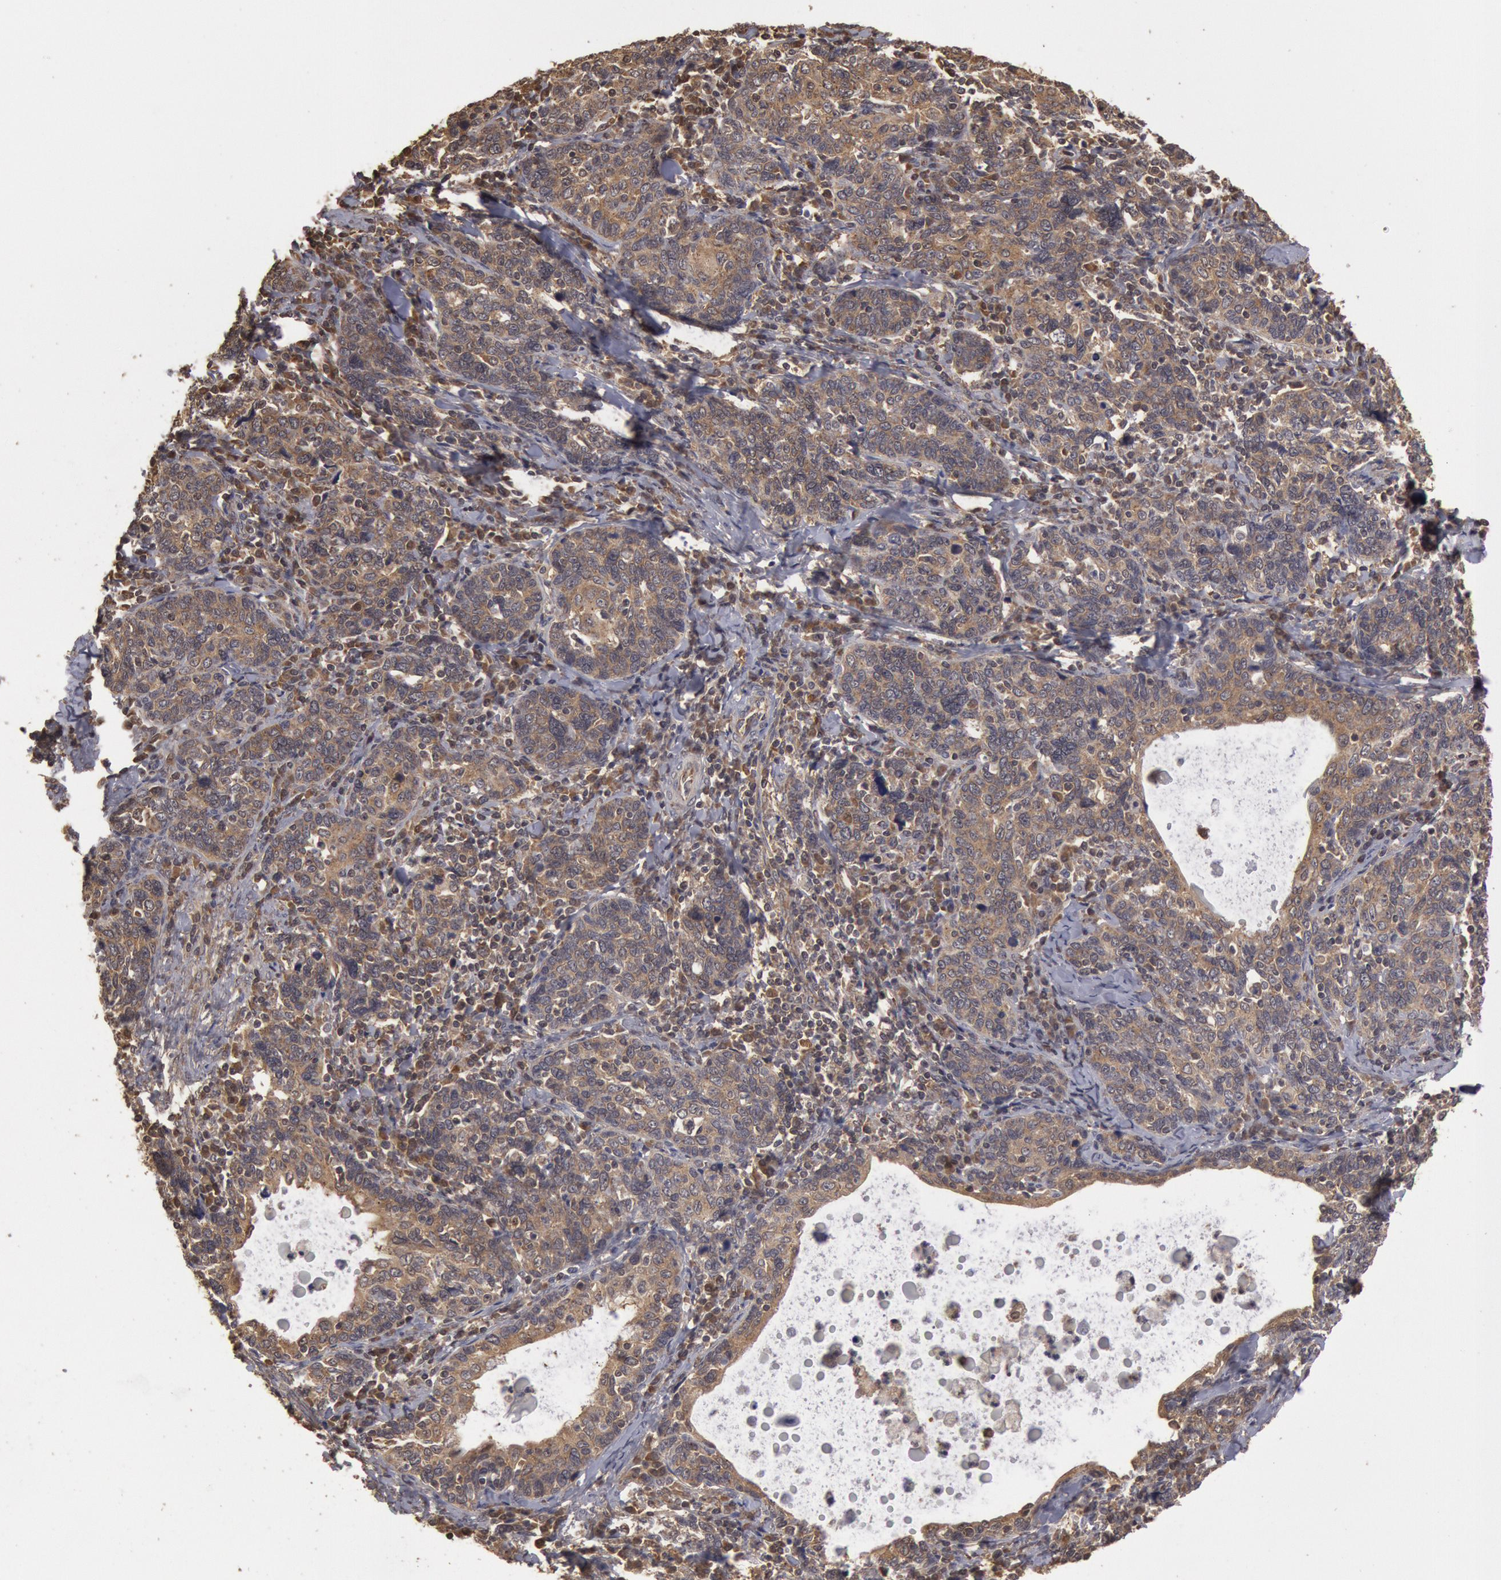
{"staining": {"intensity": "moderate", "quantity": ">75%", "location": "cytoplasmic/membranous,nuclear"}, "tissue": "cervical cancer", "cell_type": "Tumor cells", "image_type": "cancer", "snomed": [{"axis": "morphology", "description": "Squamous cell carcinoma, NOS"}, {"axis": "topography", "description": "Cervix"}], "caption": "Protein staining exhibits moderate cytoplasmic/membranous and nuclear staining in about >75% of tumor cells in cervical cancer.", "gene": "USP14", "patient": {"sex": "female", "age": 41}}